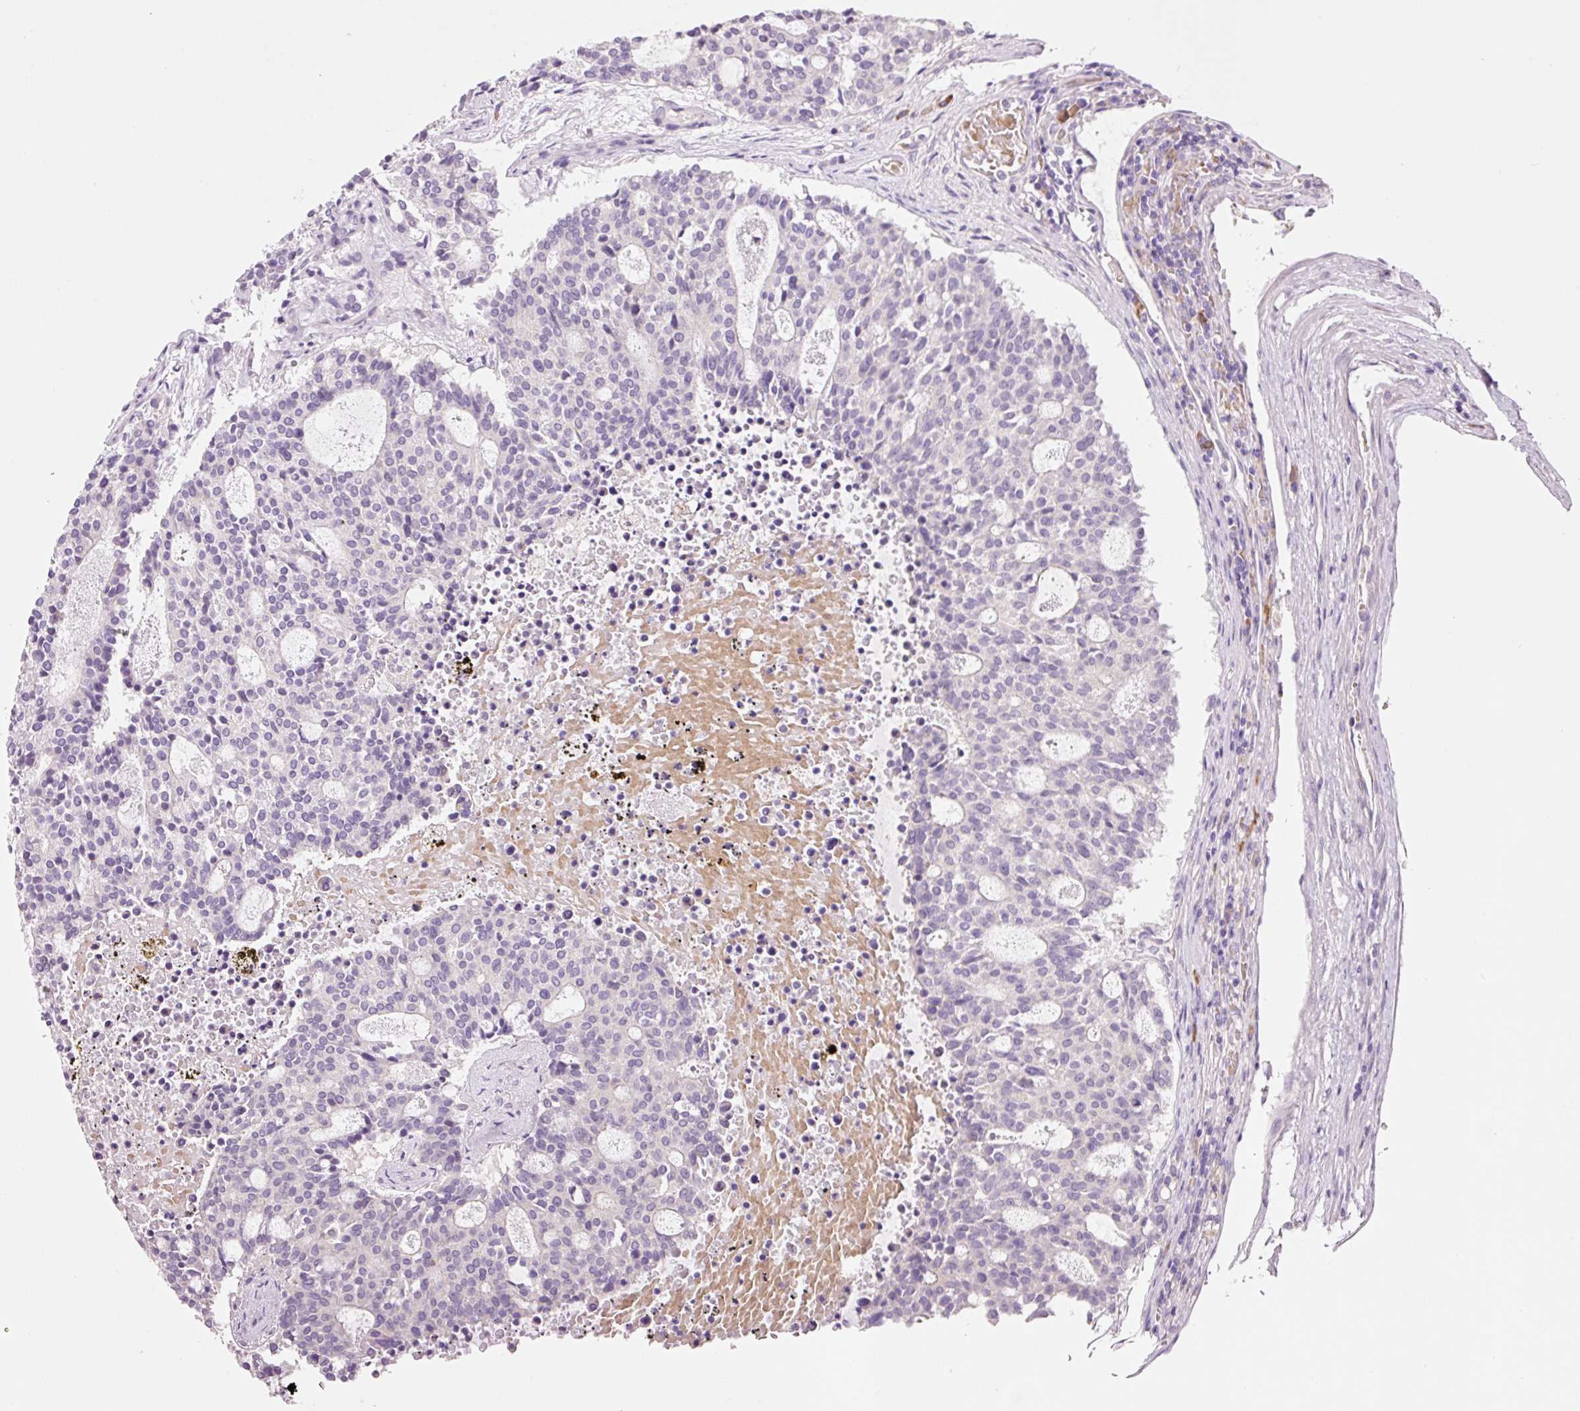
{"staining": {"intensity": "negative", "quantity": "none", "location": "none"}, "tissue": "carcinoid", "cell_type": "Tumor cells", "image_type": "cancer", "snomed": [{"axis": "morphology", "description": "Carcinoid, malignant, NOS"}, {"axis": "topography", "description": "Pancreas"}], "caption": "IHC photomicrograph of malignant carcinoid stained for a protein (brown), which shows no positivity in tumor cells.", "gene": "TENT5C", "patient": {"sex": "female", "age": 54}}